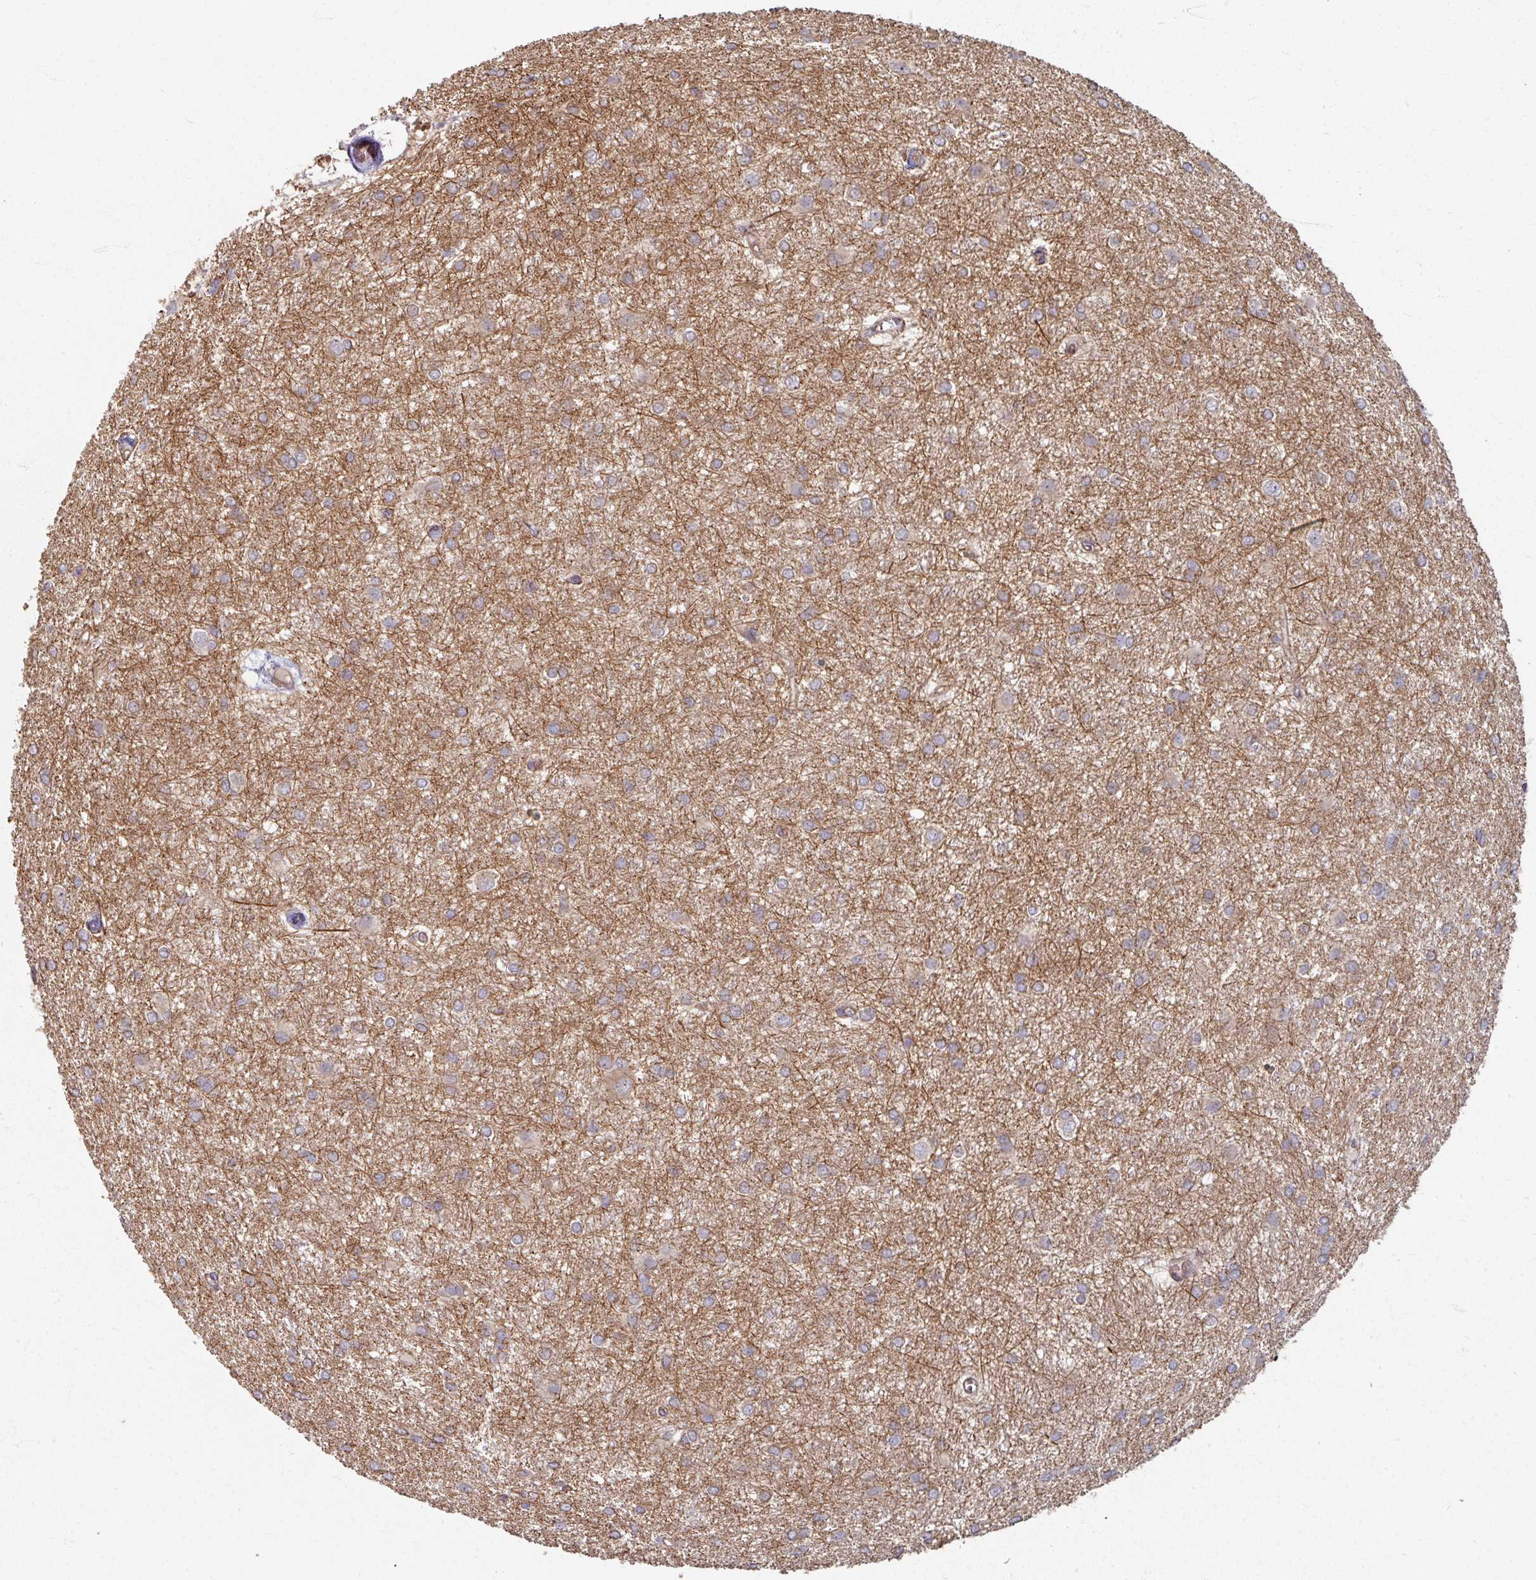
{"staining": {"intensity": "moderate", "quantity": "25%-75%", "location": "cytoplasmic/membranous"}, "tissue": "glioma", "cell_type": "Tumor cells", "image_type": "cancer", "snomed": [{"axis": "morphology", "description": "Glioma, malignant, High grade"}, {"axis": "topography", "description": "Brain"}], "caption": "High-magnification brightfield microscopy of malignant glioma (high-grade) stained with DAB (brown) and counterstained with hematoxylin (blue). tumor cells exhibit moderate cytoplasmic/membranous staining is present in about25%-75% of cells.", "gene": "CCDC68", "patient": {"sex": "female", "age": 50}}